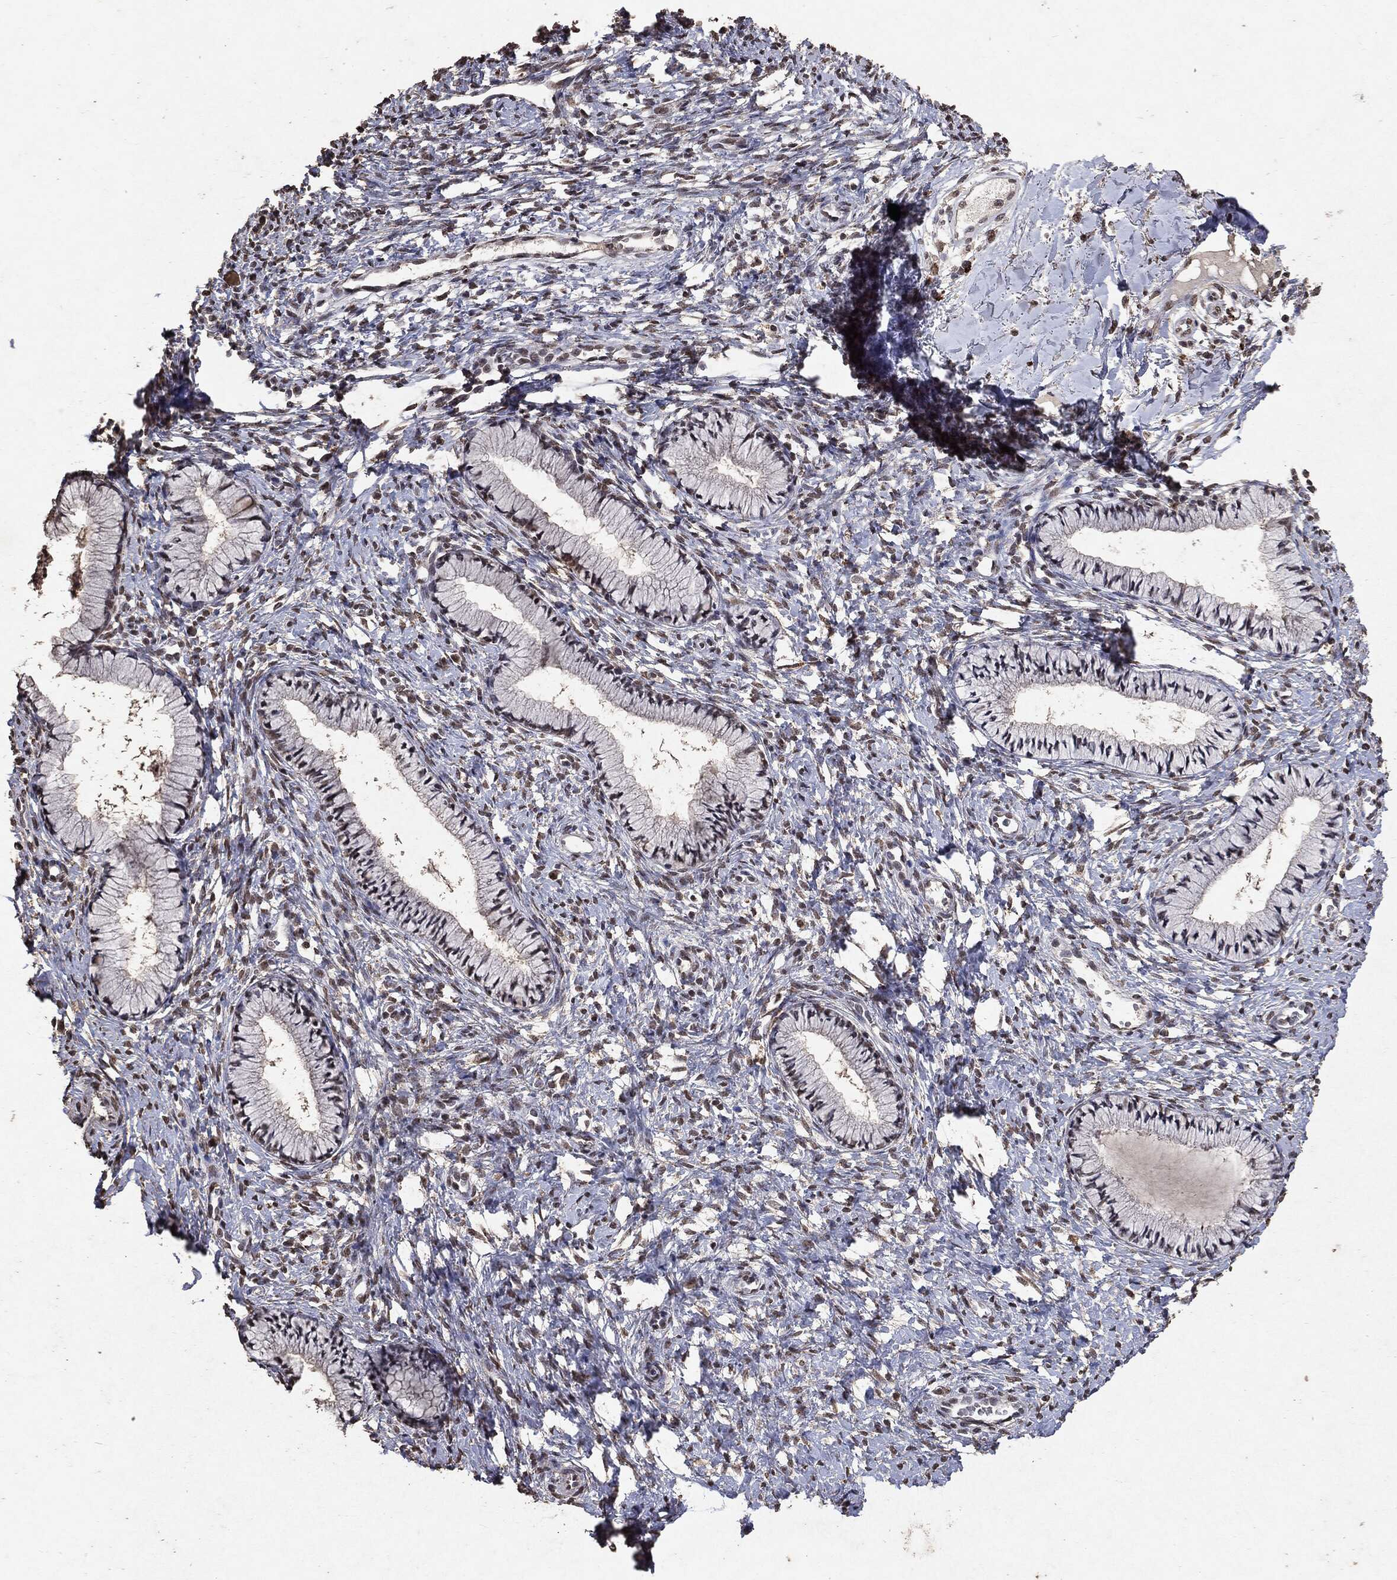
{"staining": {"intensity": "negative", "quantity": "none", "location": "none"}, "tissue": "cervix", "cell_type": "Glandular cells", "image_type": "normal", "snomed": [{"axis": "morphology", "description": "Normal tissue, NOS"}, {"axis": "topography", "description": "Cervix"}], "caption": "Protein analysis of unremarkable cervix demonstrates no significant expression in glandular cells. (Immunohistochemistry, brightfield microscopy, high magnification).", "gene": "RAD18", "patient": {"sex": "female", "age": 39}}